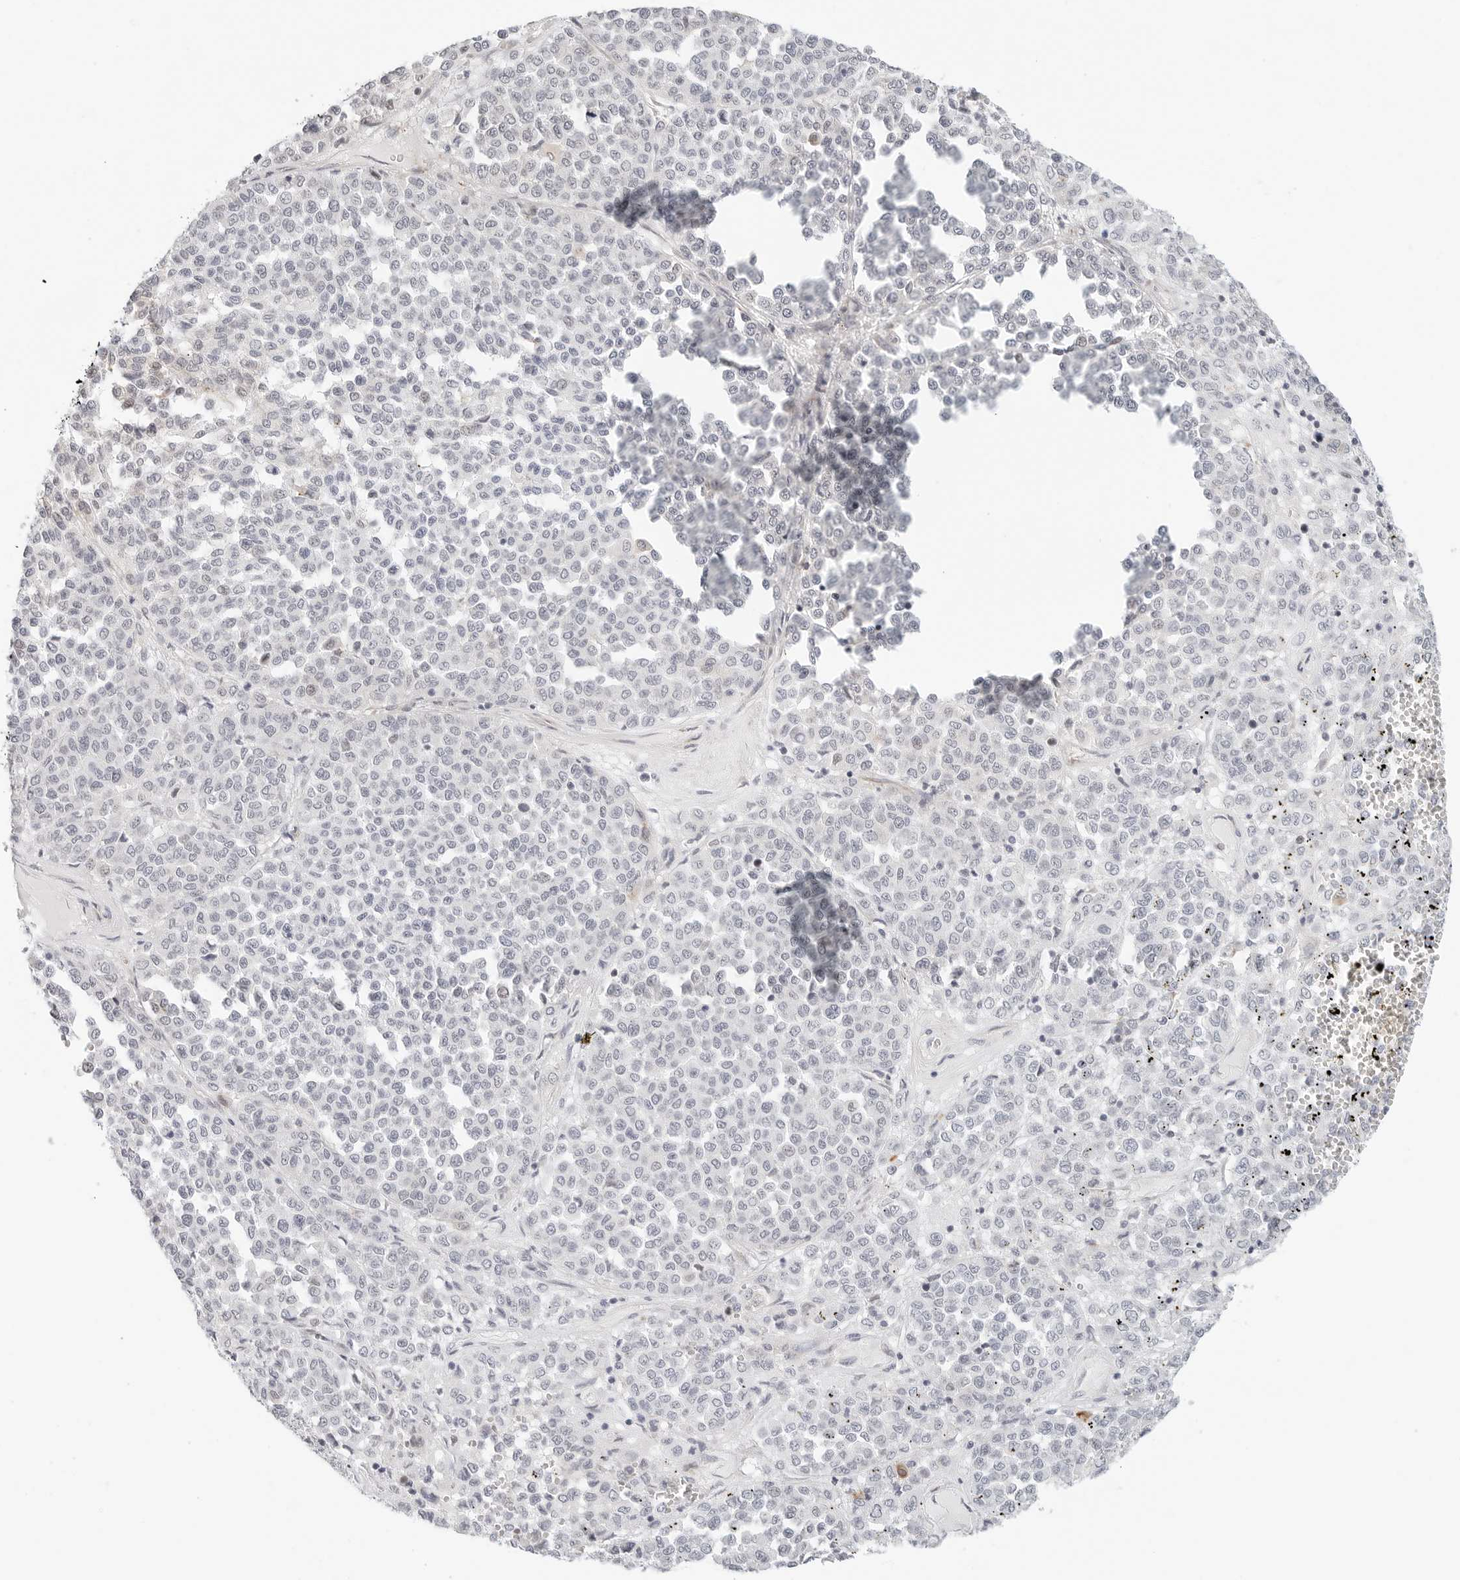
{"staining": {"intensity": "negative", "quantity": "none", "location": "none"}, "tissue": "melanoma", "cell_type": "Tumor cells", "image_type": "cancer", "snomed": [{"axis": "morphology", "description": "Malignant melanoma, Metastatic site"}, {"axis": "topography", "description": "Pancreas"}], "caption": "Immunohistochemistry micrograph of human melanoma stained for a protein (brown), which displays no staining in tumor cells. (Immunohistochemistry, brightfield microscopy, high magnification).", "gene": "PARP10", "patient": {"sex": "female", "age": 30}}